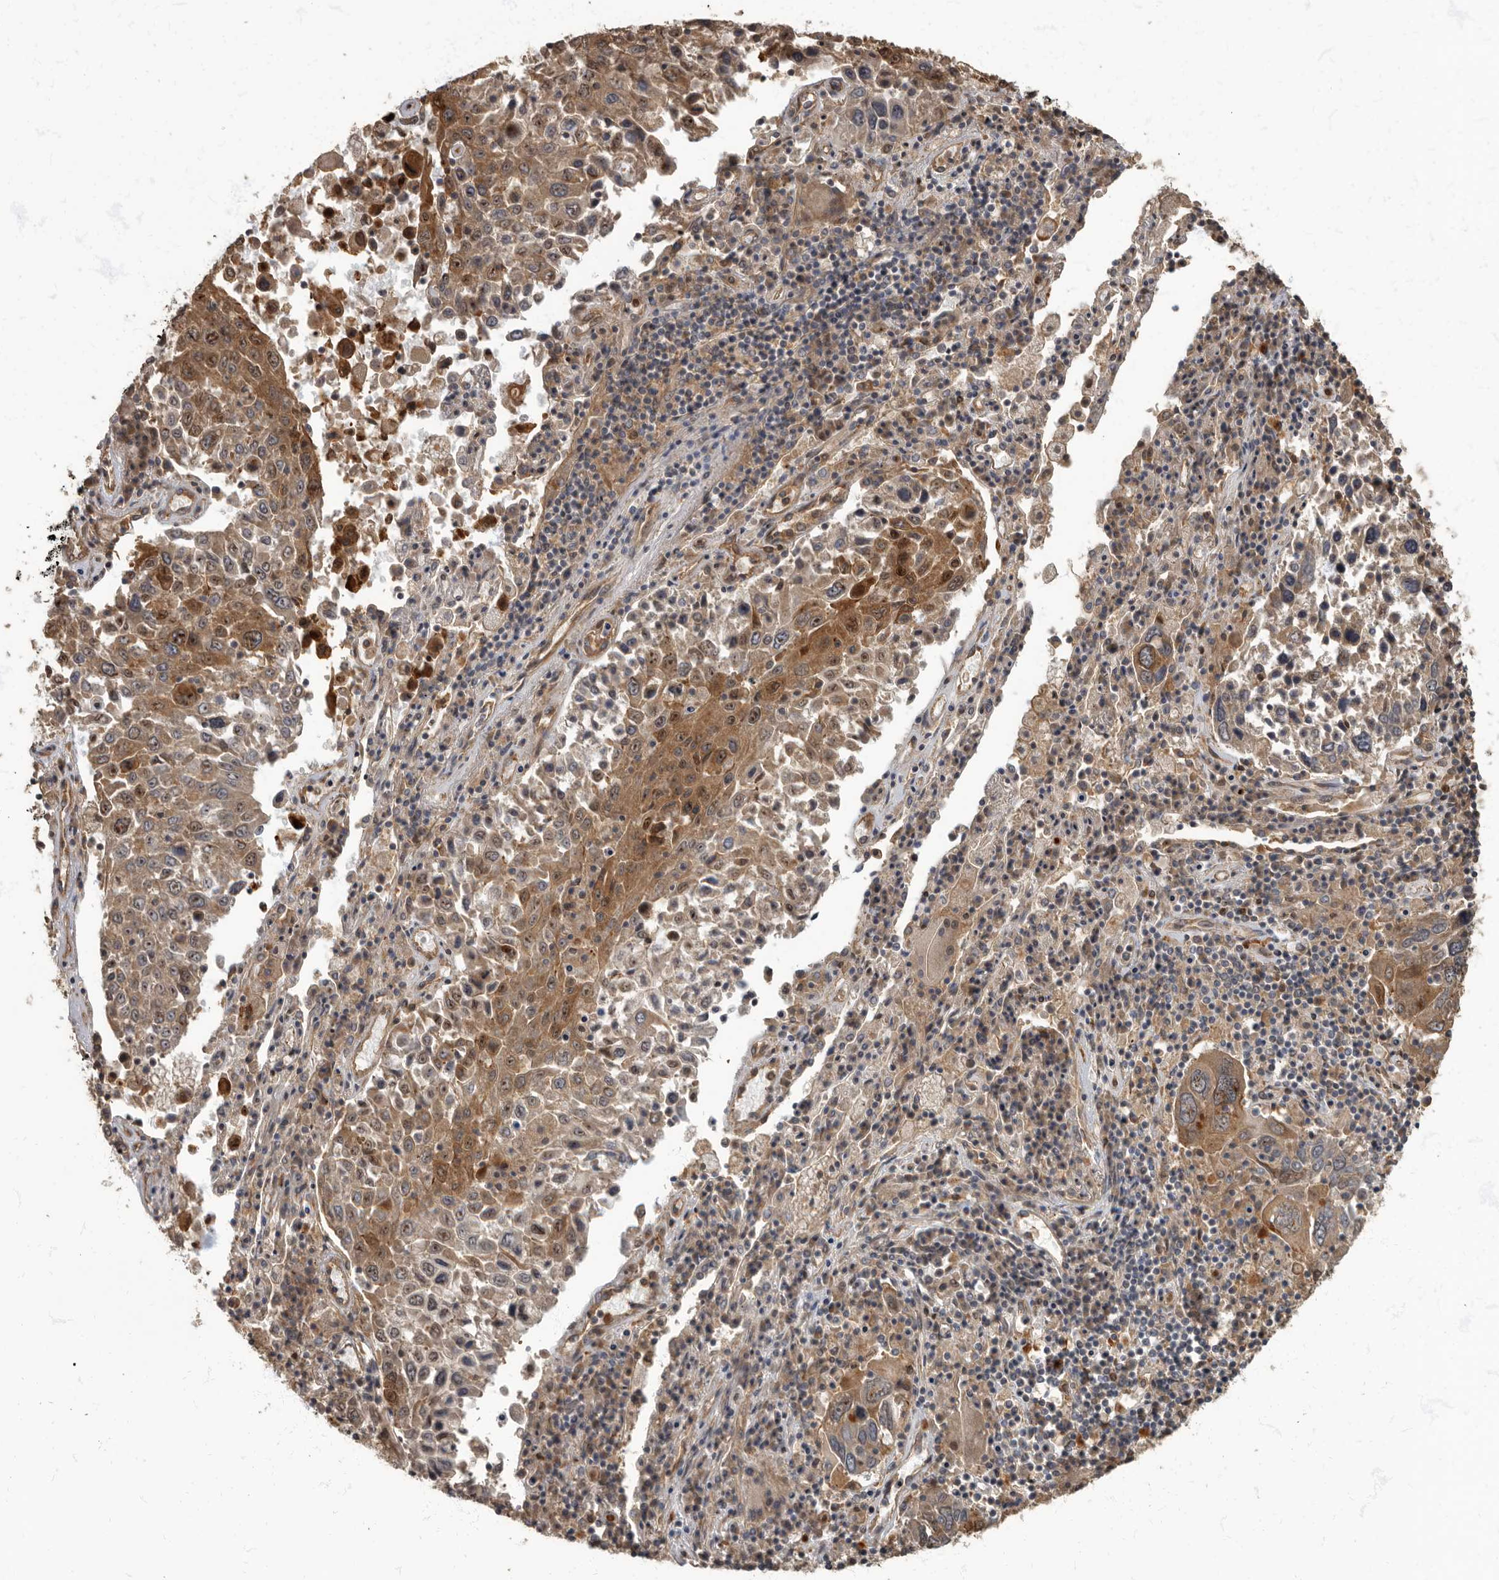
{"staining": {"intensity": "moderate", "quantity": ">75%", "location": "cytoplasmic/membranous"}, "tissue": "lung cancer", "cell_type": "Tumor cells", "image_type": "cancer", "snomed": [{"axis": "morphology", "description": "Squamous cell carcinoma, NOS"}, {"axis": "topography", "description": "Lung"}], "caption": "Immunohistochemical staining of human lung squamous cell carcinoma reveals medium levels of moderate cytoplasmic/membranous protein expression in approximately >75% of tumor cells.", "gene": "DAAM1", "patient": {"sex": "male", "age": 65}}